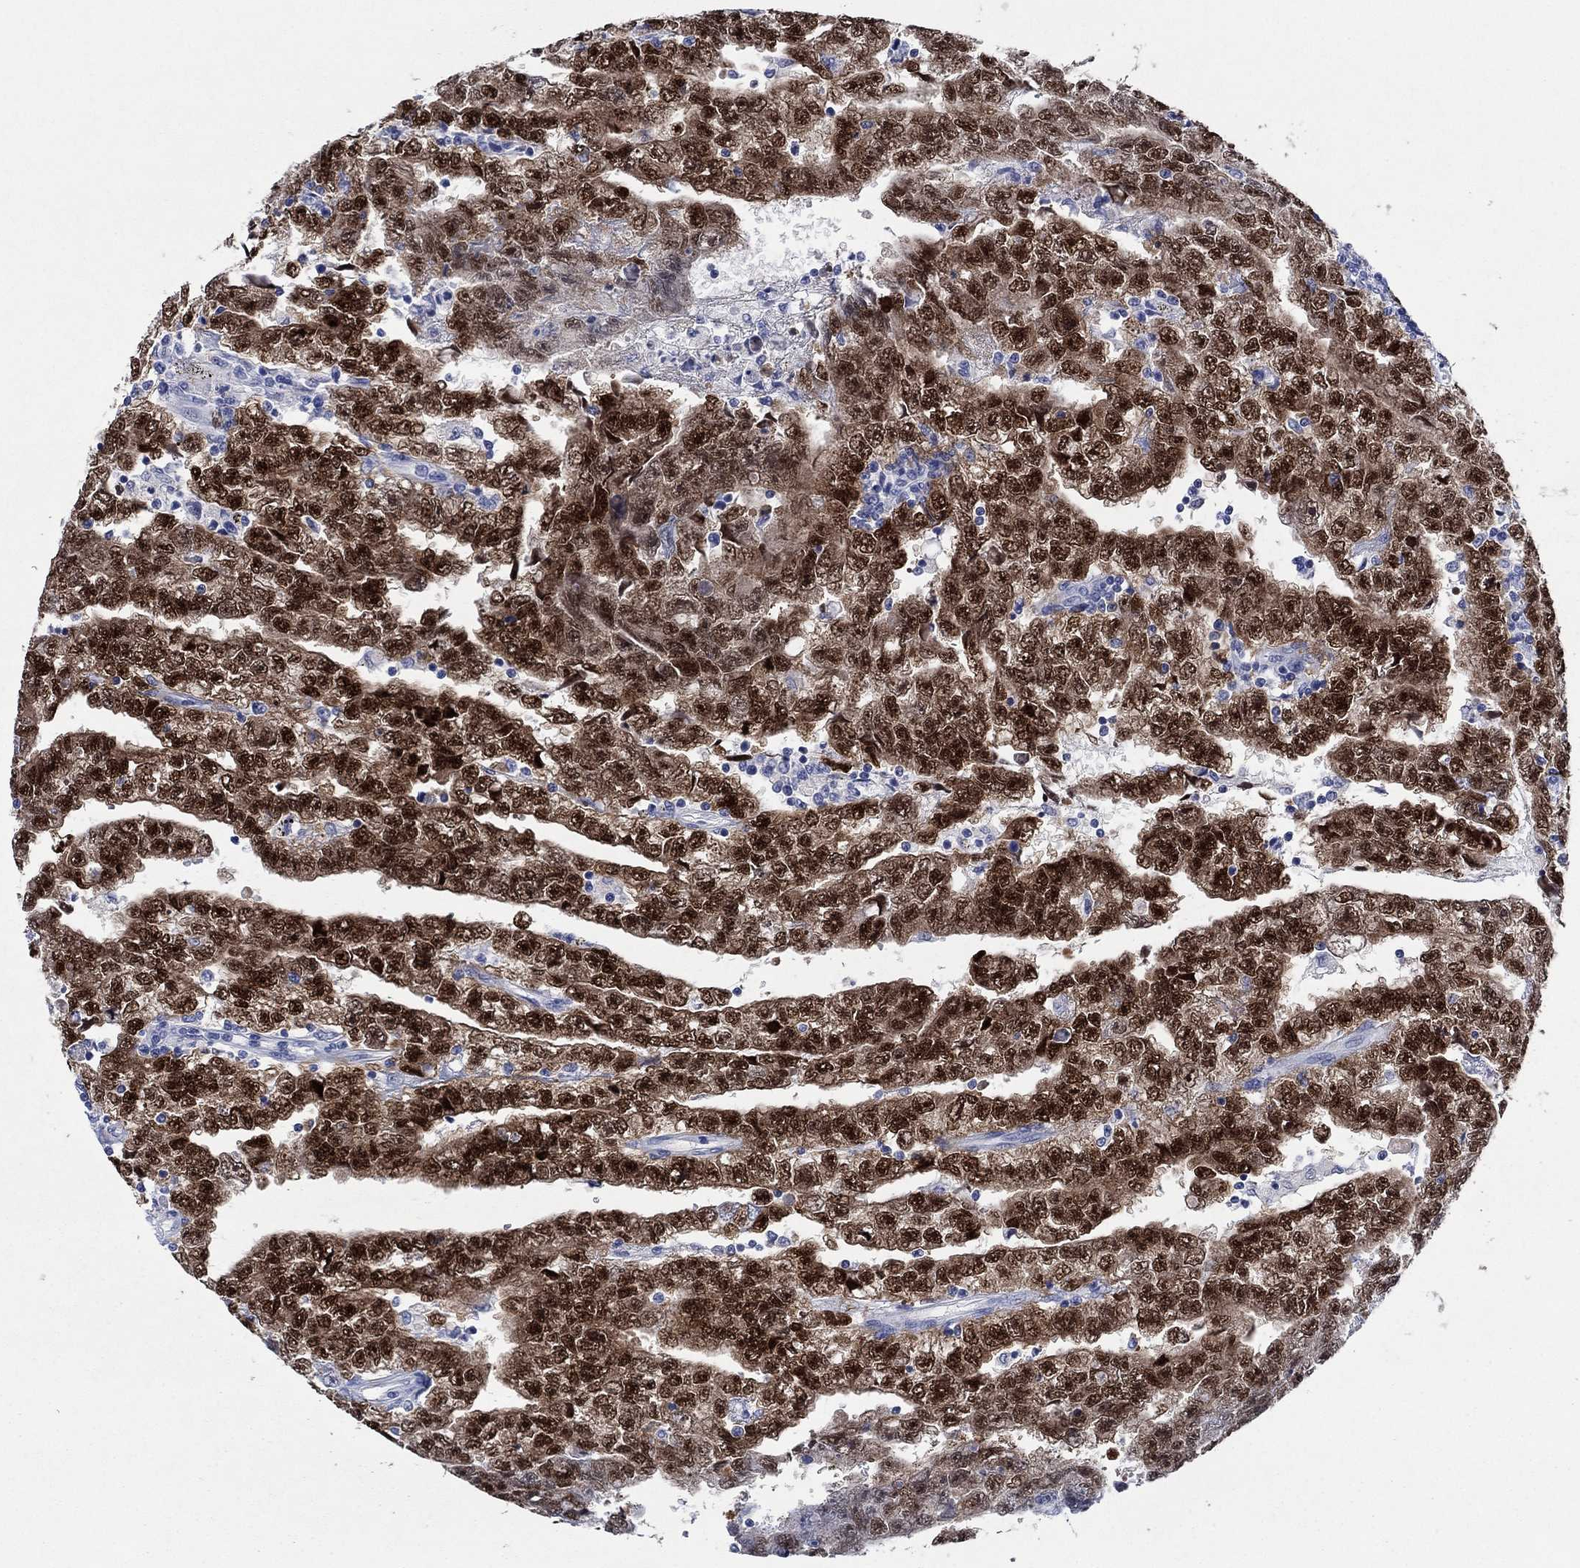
{"staining": {"intensity": "strong", "quantity": ">75%", "location": "cytoplasmic/membranous,nuclear"}, "tissue": "testis cancer", "cell_type": "Tumor cells", "image_type": "cancer", "snomed": [{"axis": "morphology", "description": "Carcinoma, Embryonal, NOS"}, {"axis": "topography", "description": "Testis"}], "caption": "Immunohistochemistry photomicrograph of human testis cancer (embryonal carcinoma) stained for a protein (brown), which displays high levels of strong cytoplasmic/membranous and nuclear expression in approximately >75% of tumor cells.", "gene": "POU5F1", "patient": {"sex": "male", "age": 25}}